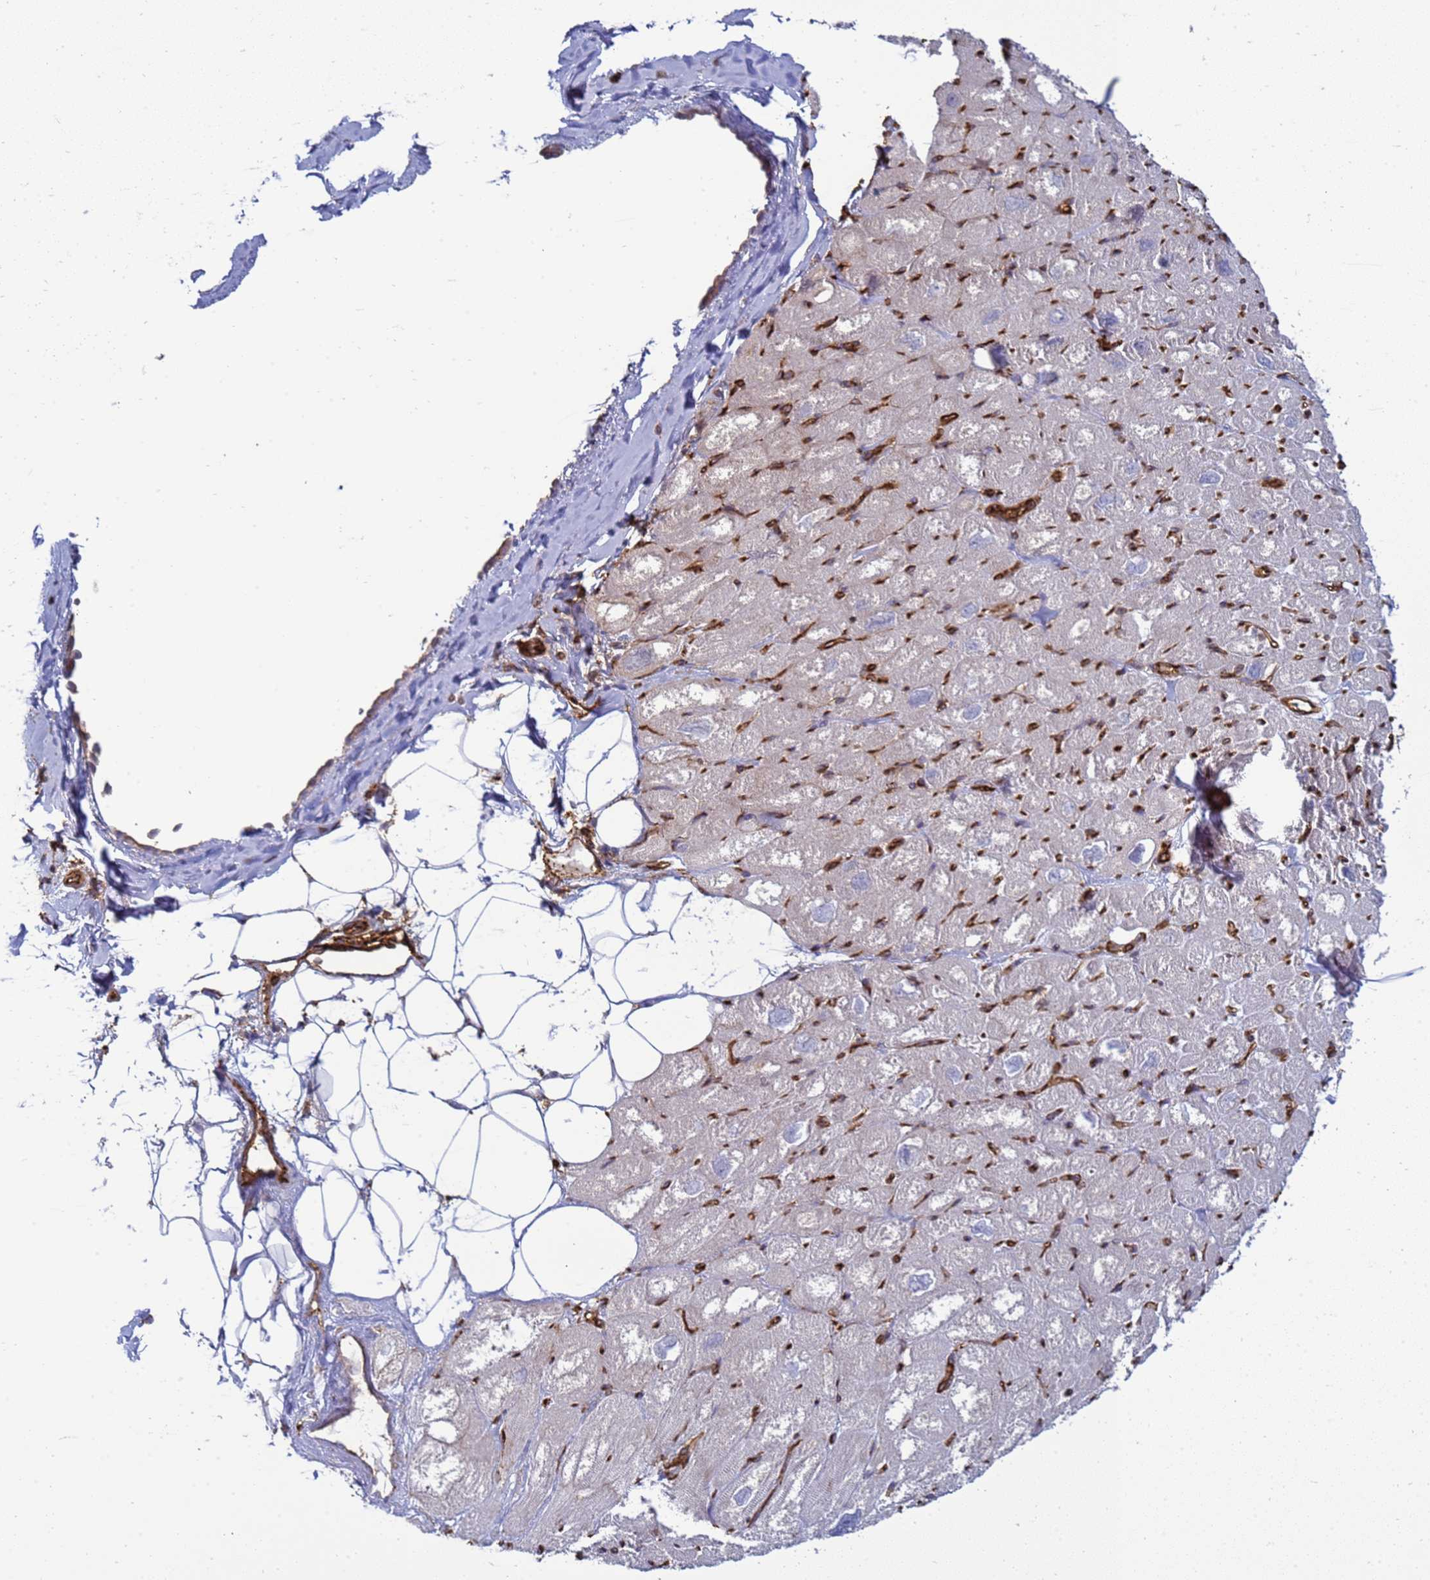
{"staining": {"intensity": "negative", "quantity": "none", "location": "none"}, "tissue": "heart muscle", "cell_type": "Cardiomyocytes", "image_type": "normal", "snomed": [{"axis": "morphology", "description": "Normal tissue, NOS"}, {"axis": "topography", "description": "Heart"}], "caption": "The photomicrograph shows no significant expression in cardiomyocytes of heart muscle. The staining is performed using DAB brown chromogen with nuclei counter-stained in using hematoxylin.", "gene": "ZBTB8OS", "patient": {"sex": "male", "age": 50}}